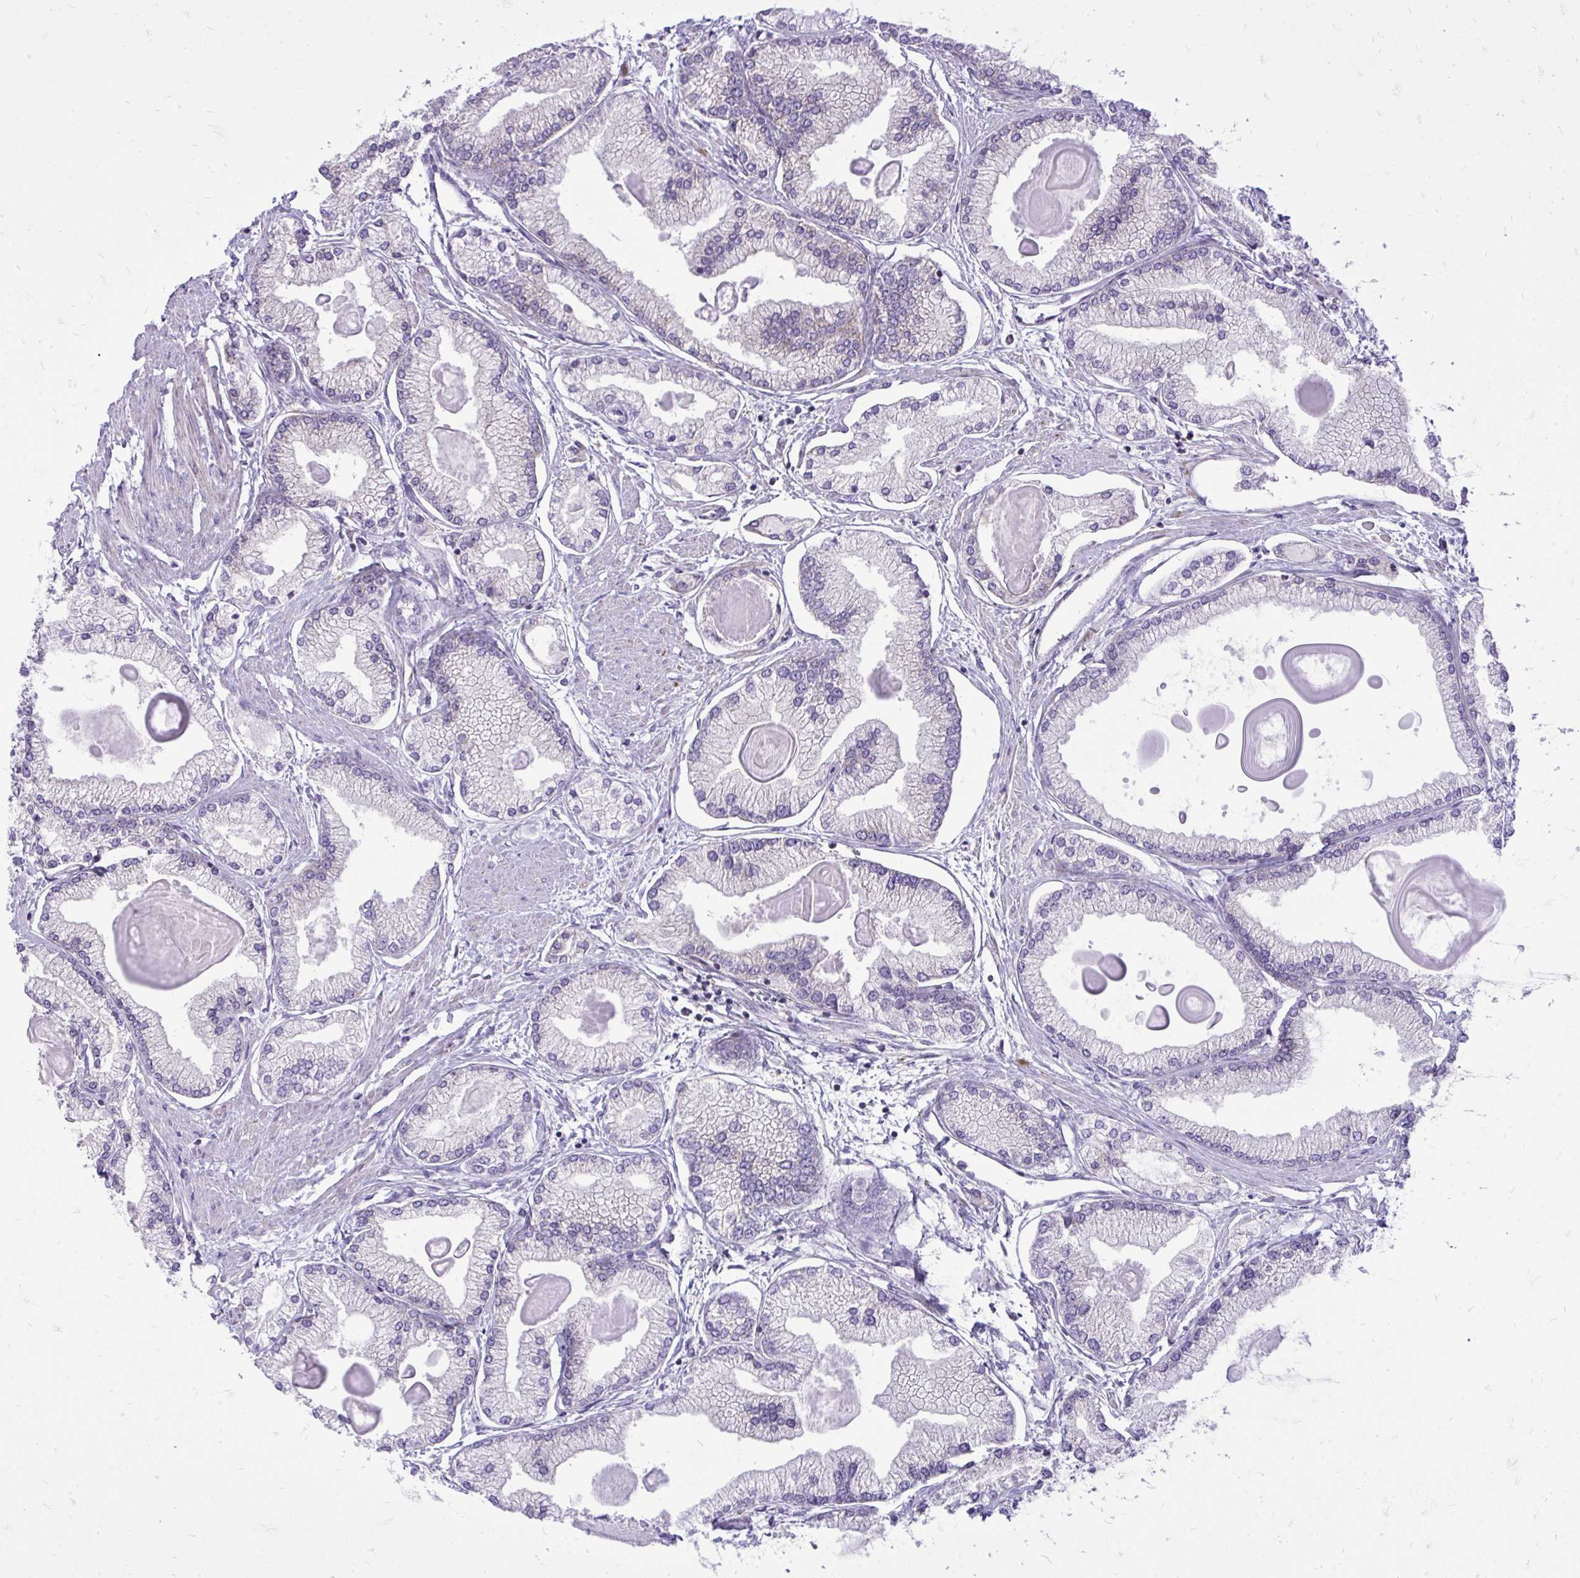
{"staining": {"intensity": "negative", "quantity": "none", "location": "none"}, "tissue": "prostate cancer", "cell_type": "Tumor cells", "image_type": "cancer", "snomed": [{"axis": "morphology", "description": "Adenocarcinoma, High grade"}, {"axis": "topography", "description": "Prostate"}], "caption": "Human prostate cancer stained for a protein using immunohistochemistry reveals no expression in tumor cells.", "gene": "SPTBN2", "patient": {"sex": "male", "age": 68}}